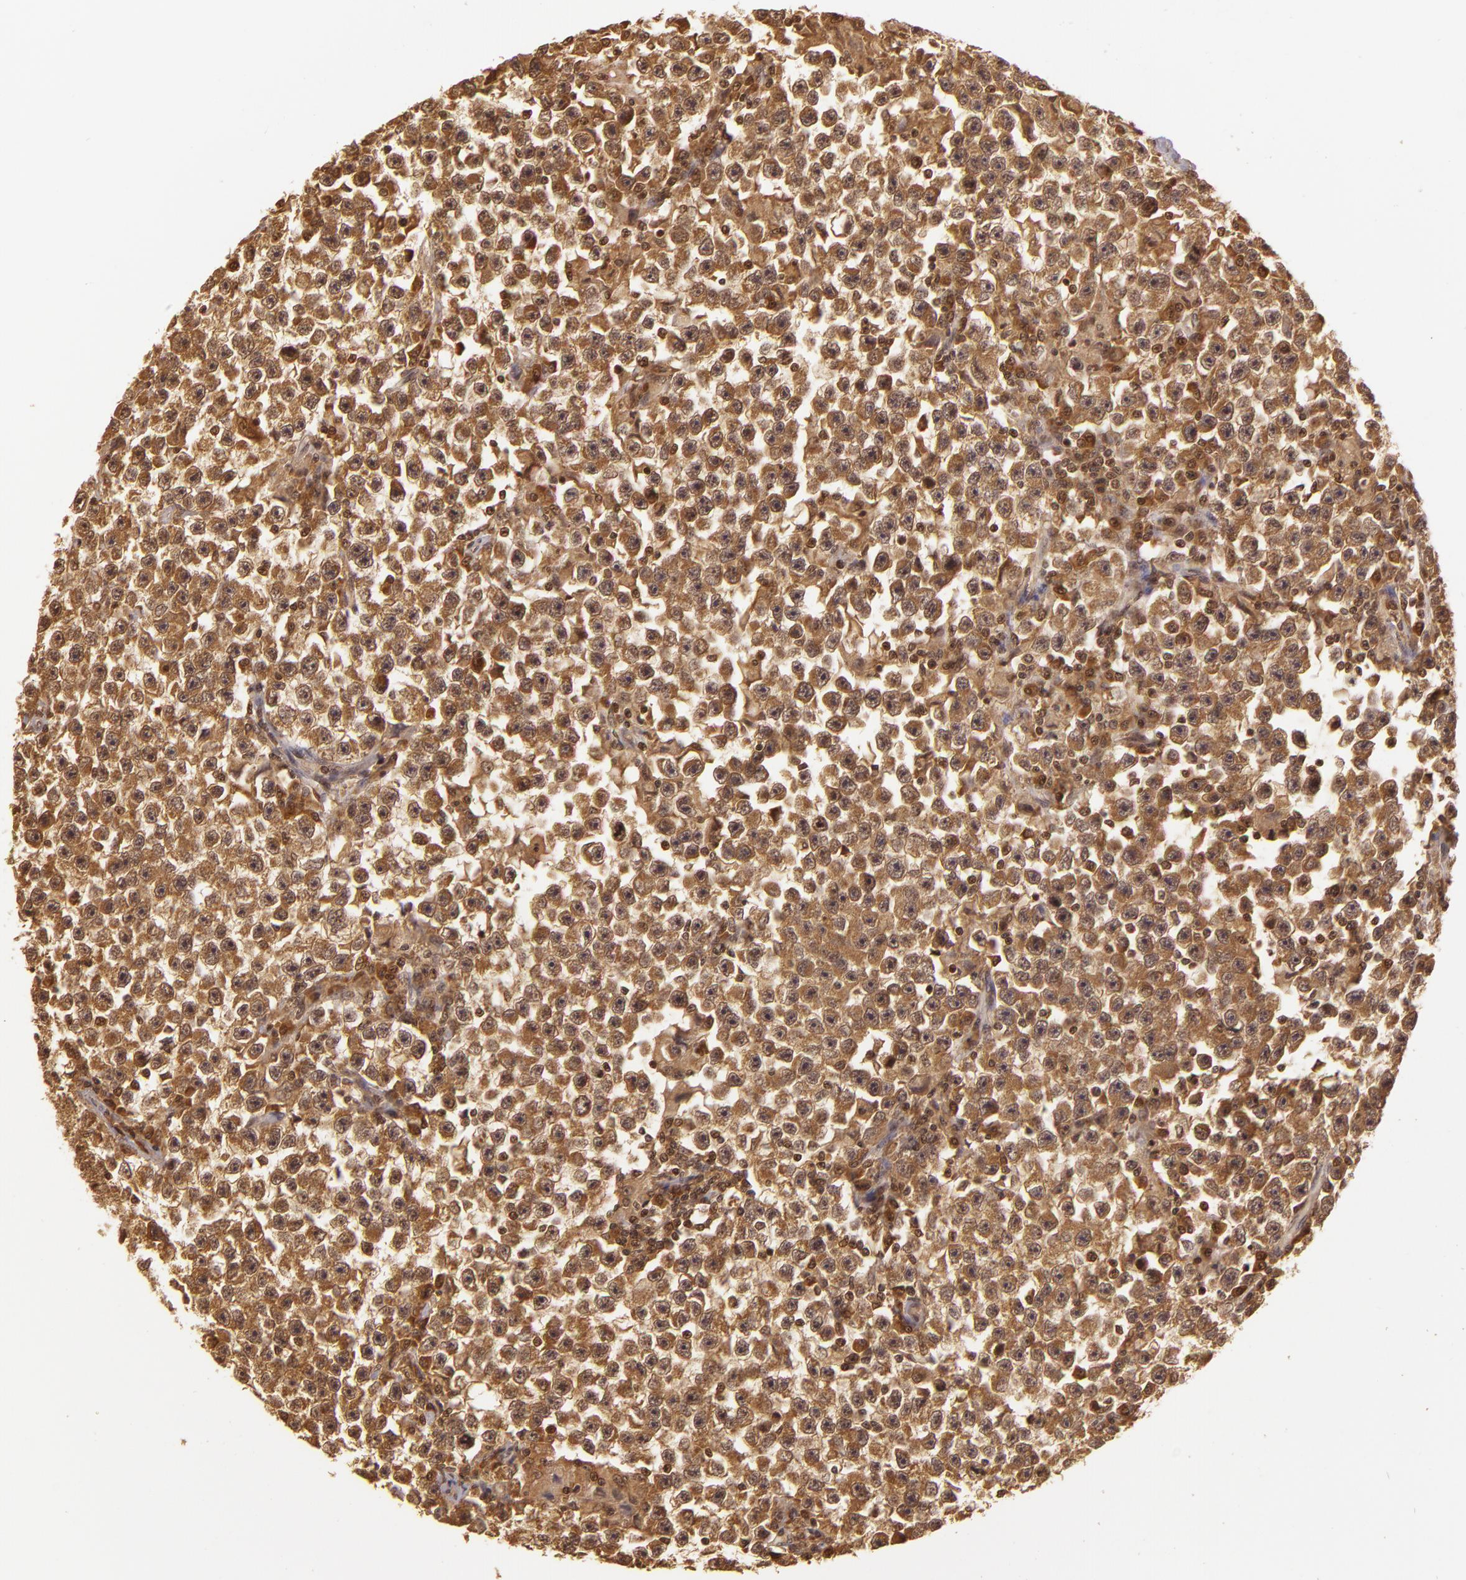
{"staining": {"intensity": "moderate", "quantity": ">75%", "location": "cytoplasmic/membranous"}, "tissue": "testis cancer", "cell_type": "Tumor cells", "image_type": "cancer", "snomed": [{"axis": "morphology", "description": "Seminoma, NOS"}, {"axis": "topography", "description": "Testis"}], "caption": "About >75% of tumor cells in human testis cancer demonstrate moderate cytoplasmic/membranous protein positivity as visualized by brown immunohistochemical staining.", "gene": "TXNRD2", "patient": {"sex": "male", "age": 33}}